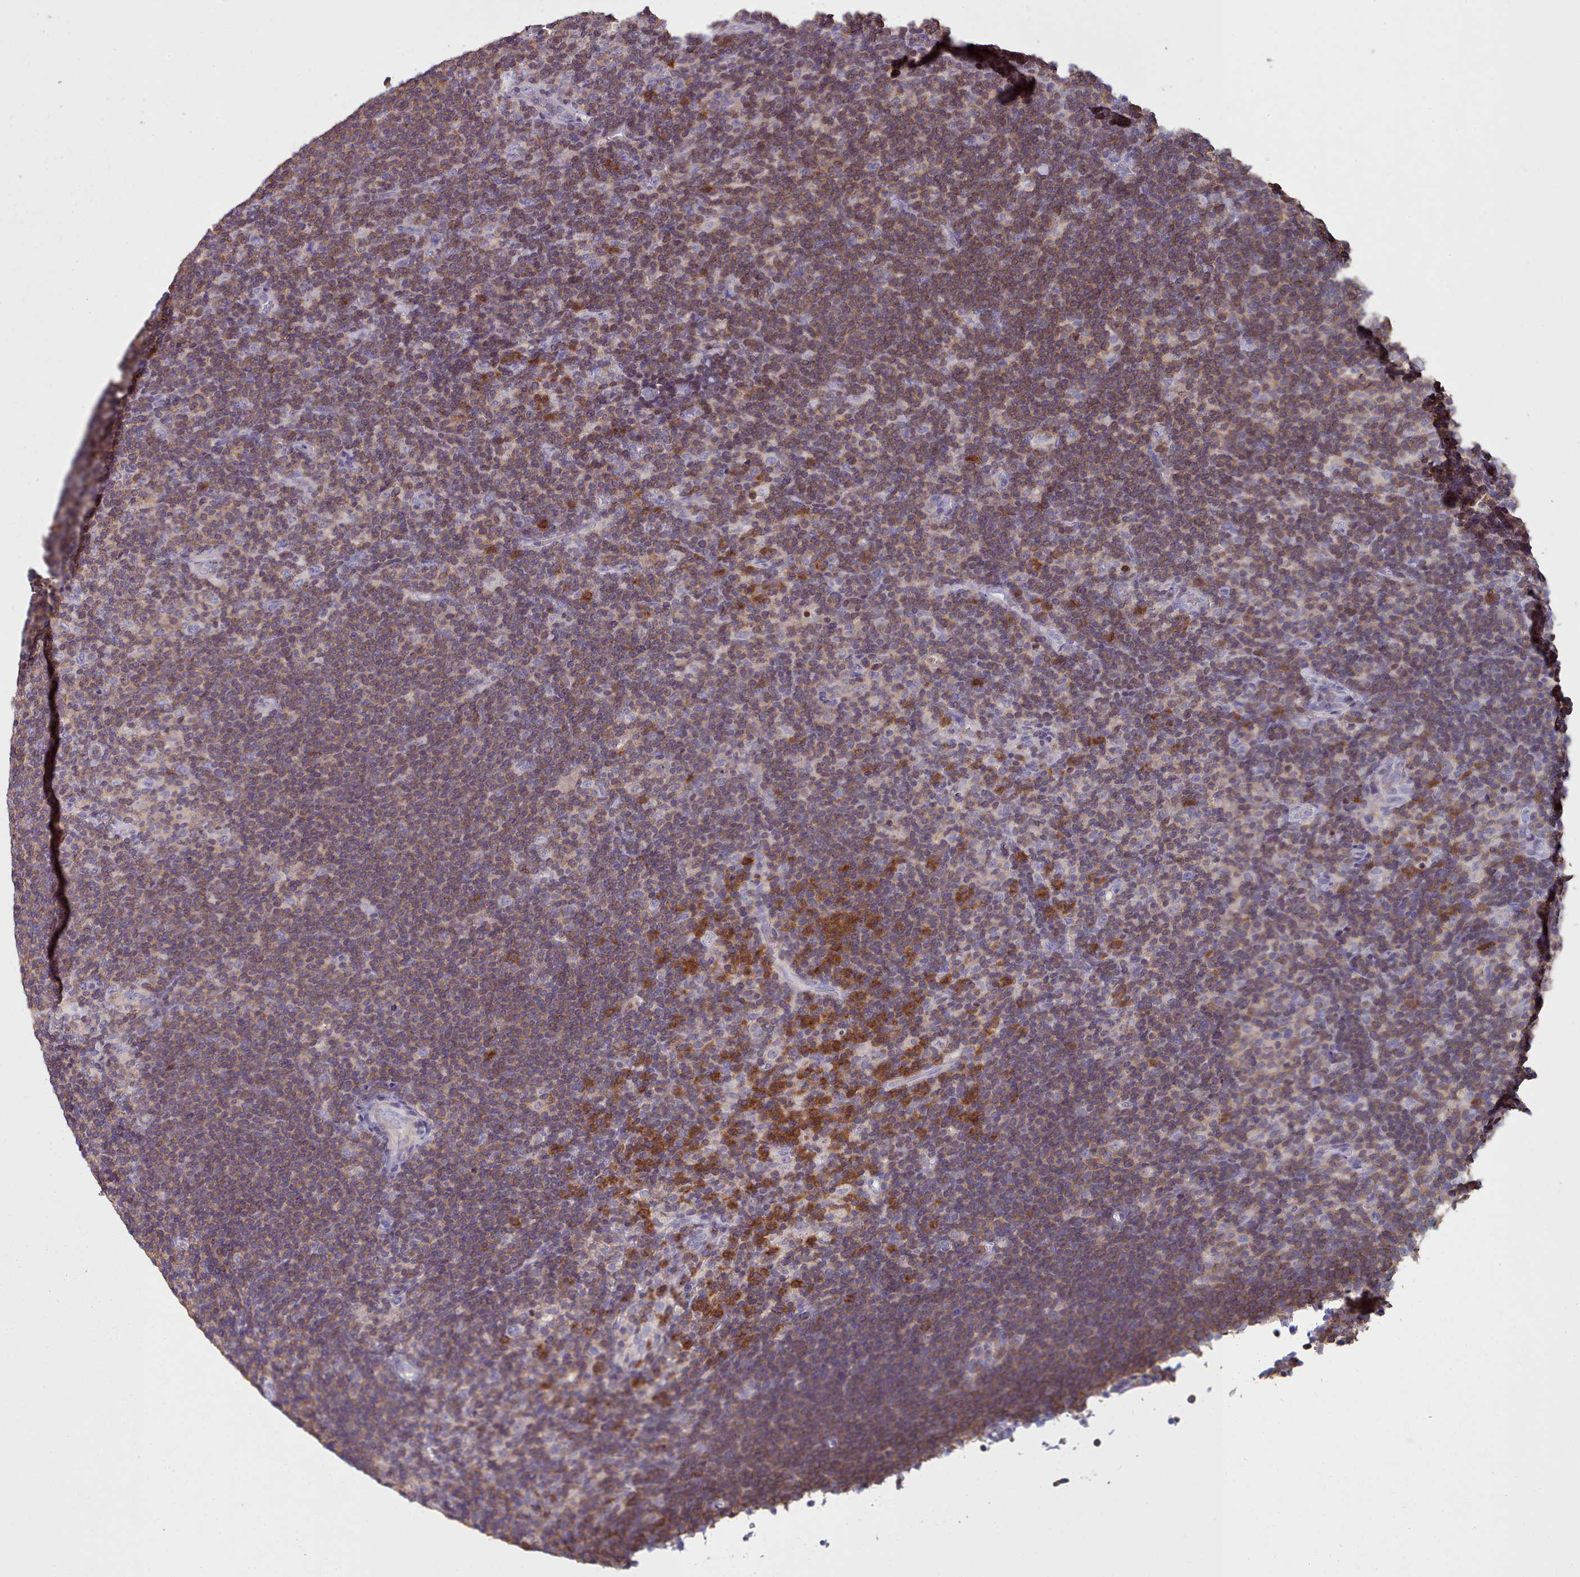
{"staining": {"intensity": "negative", "quantity": "none", "location": "none"}, "tissue": "lymphoma", "cell_type": "Tumor cells", "image_type": "cancer", "snomed": [{"axis": "morphology", "description": "Hodgkin's disease, NOS"}, {"axis": "topography", "description": "Lymph node"}], "caption": "Human Hodgkin's disease stained for a protein using IHC shows no expression in tumor cells.", "gene": "RAC2", "patient": {"sex": "female", "age": 57}}